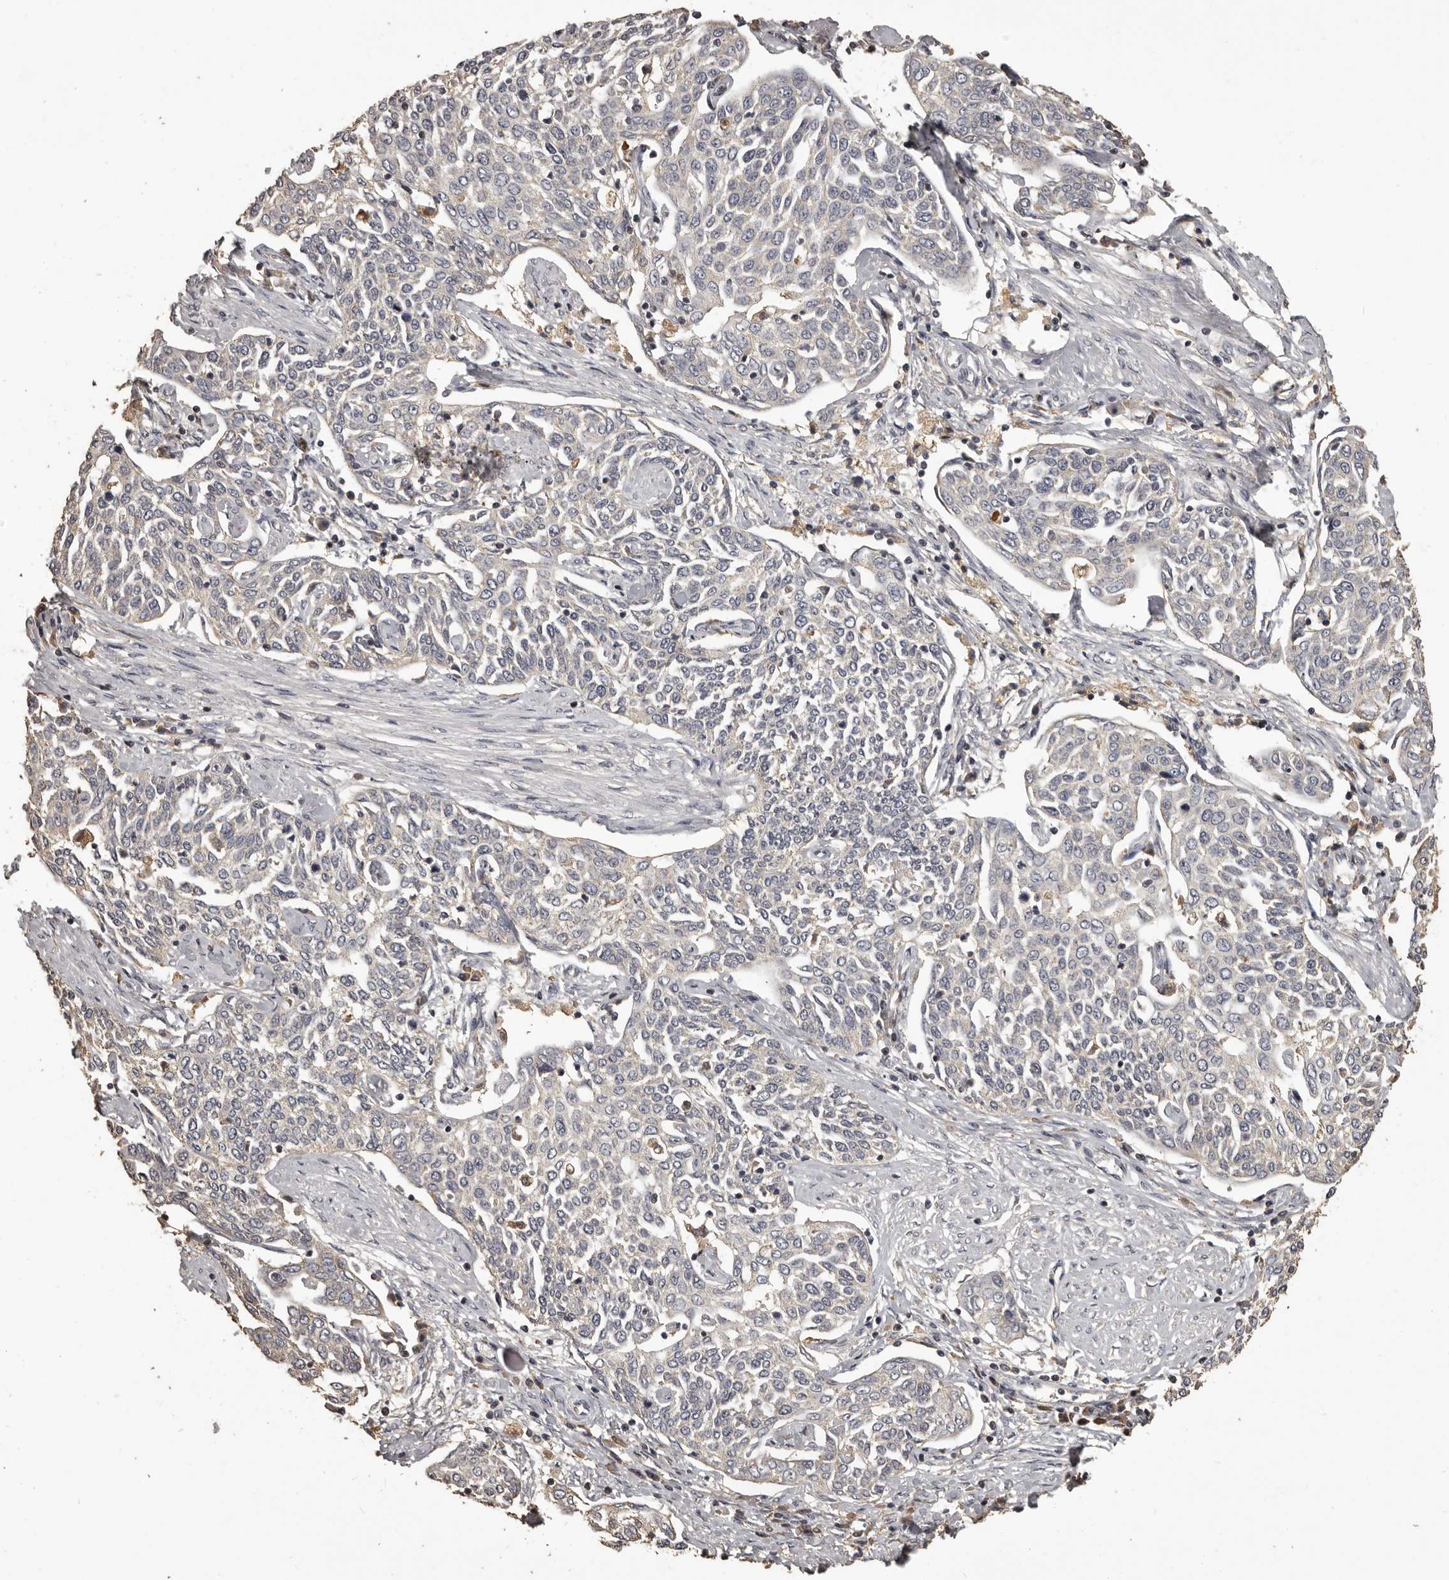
{"staining": {"intensity": "negative", "quantity": "none", "location": "none"}, "tissue": "cervical cancer", "cell_type": "Tumor cells", "image_type": "cancer", "snomed": [{"axis": "morphology", "description": "Squamous cell carcinoma, NOS"}, {"axis": "topography", "description": "Cervix"}], "caption": "Cervical squamous cell carcinoma stained for a protein using immunohistochemistry reveals no positivity tumor cells.", "gene": "MGAT5", "patient": {"sex": "female", "age": 34}}